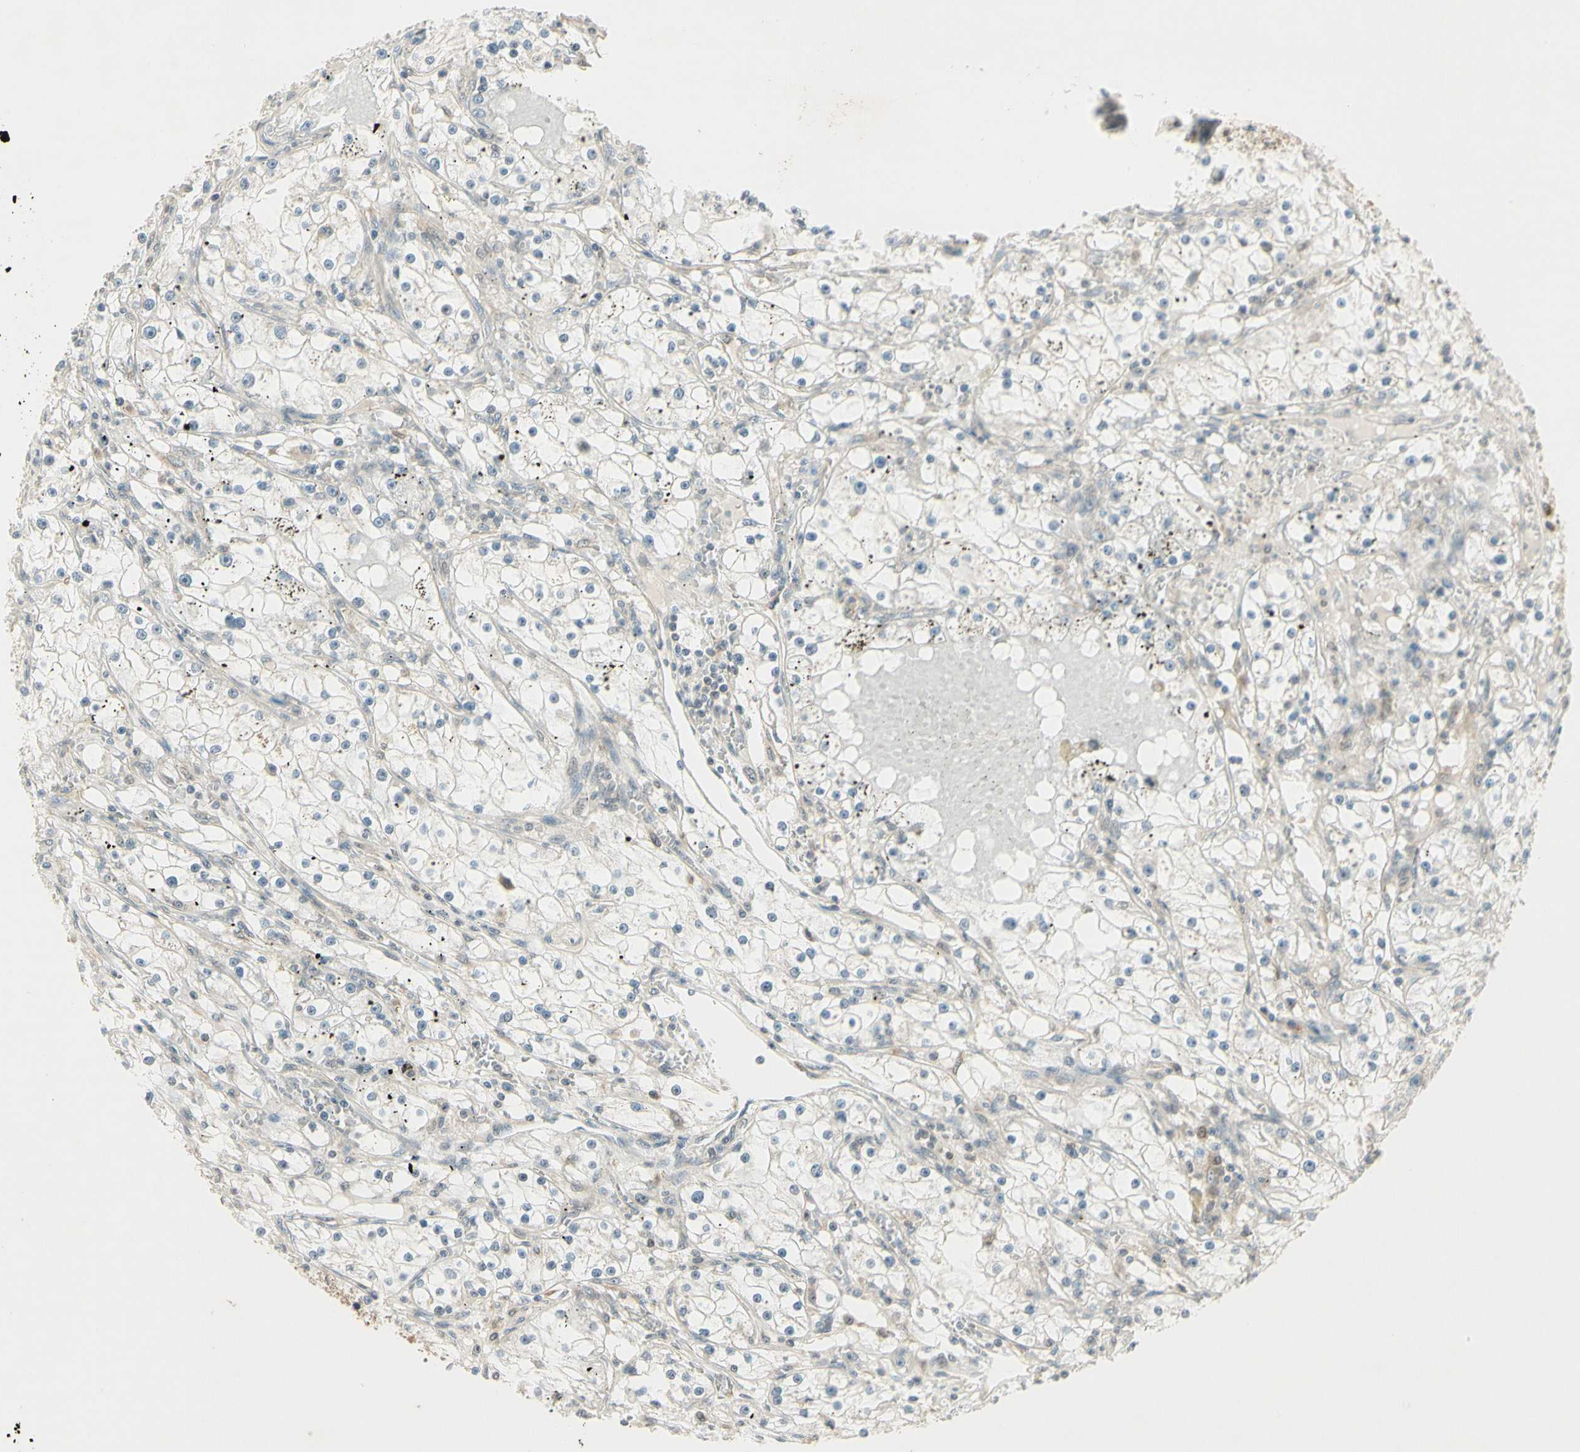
{"staining": {"intensity": "negative", "quantity": "none", "location": "none"}, "tissue": "renal cancer", "cell_type": "Tumor cells", "image_type": "cancer", "snomed": [{"axis": "morphology", "description": "Adenocarcinoma, NOS"}, {"axis": "topography", "description": "Kidney"}], "caption": "Immunohistochemistry histopathology image of renal adenocarcinoma stained for a protein (brown), which exhibits no staining in tumor cells.", "gene": "IPO5", "patient": {"sex": "male", "age": 56}}